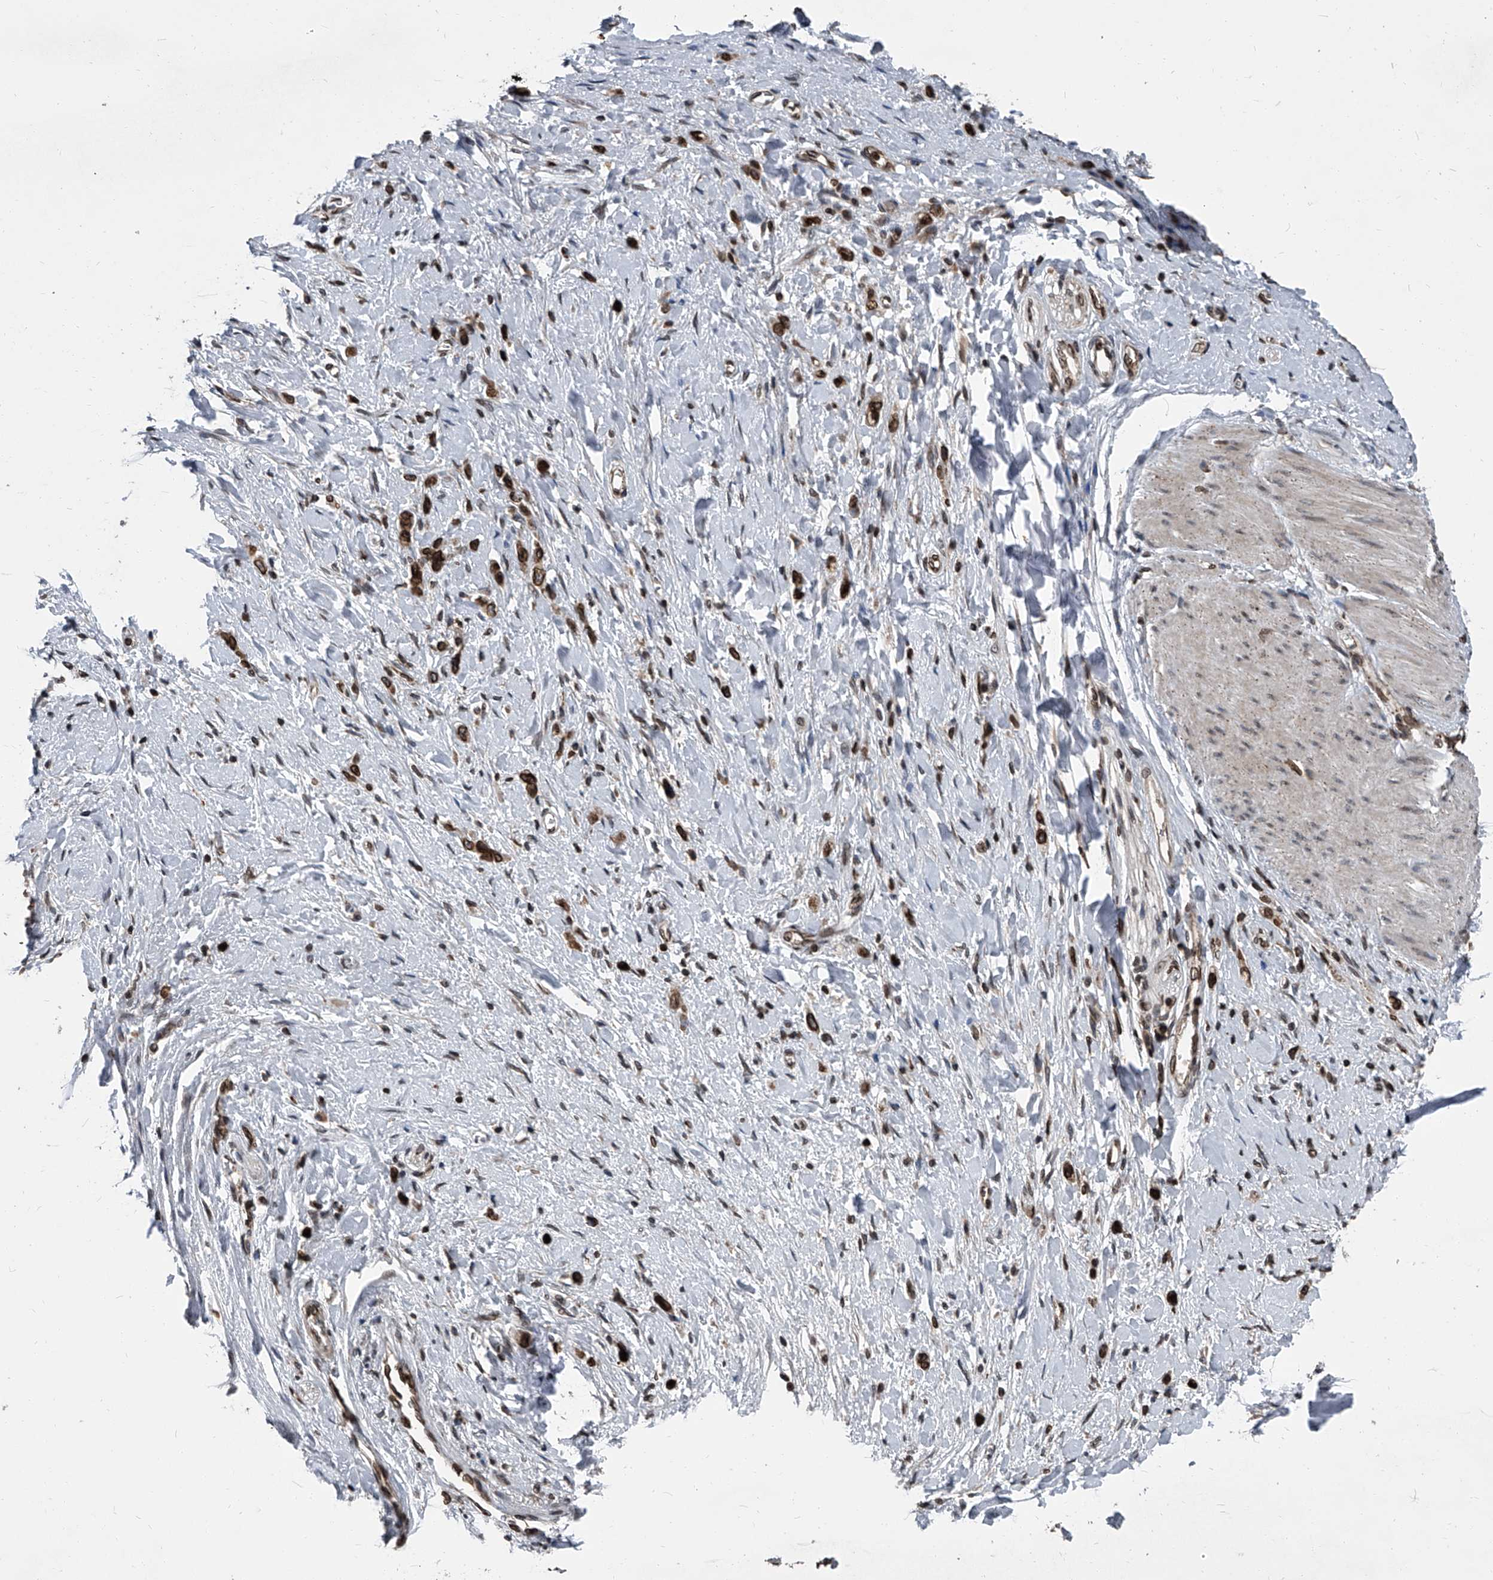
{"staining": {"intensity": "strong", "quantity": ">75%", "location": "cytoplasmic/membranous,nuclear"}, "tissue": "stomach cancer", "cell_type": "Tumor cells", "image_type": "cancer", "snomed": [{"axis": "morphology", "description": "Adenocarcinoma, NOS"}, {"axis": "topography", "description": "Stomach"}], "caption": "The immunohistochemical stain highlights strong cytoplasmic/membranous and nuclear expression in tumor cells of stomach cancer tissue.", "gene": "PHF20", "patient": {"sex": "female", "age": 65}}